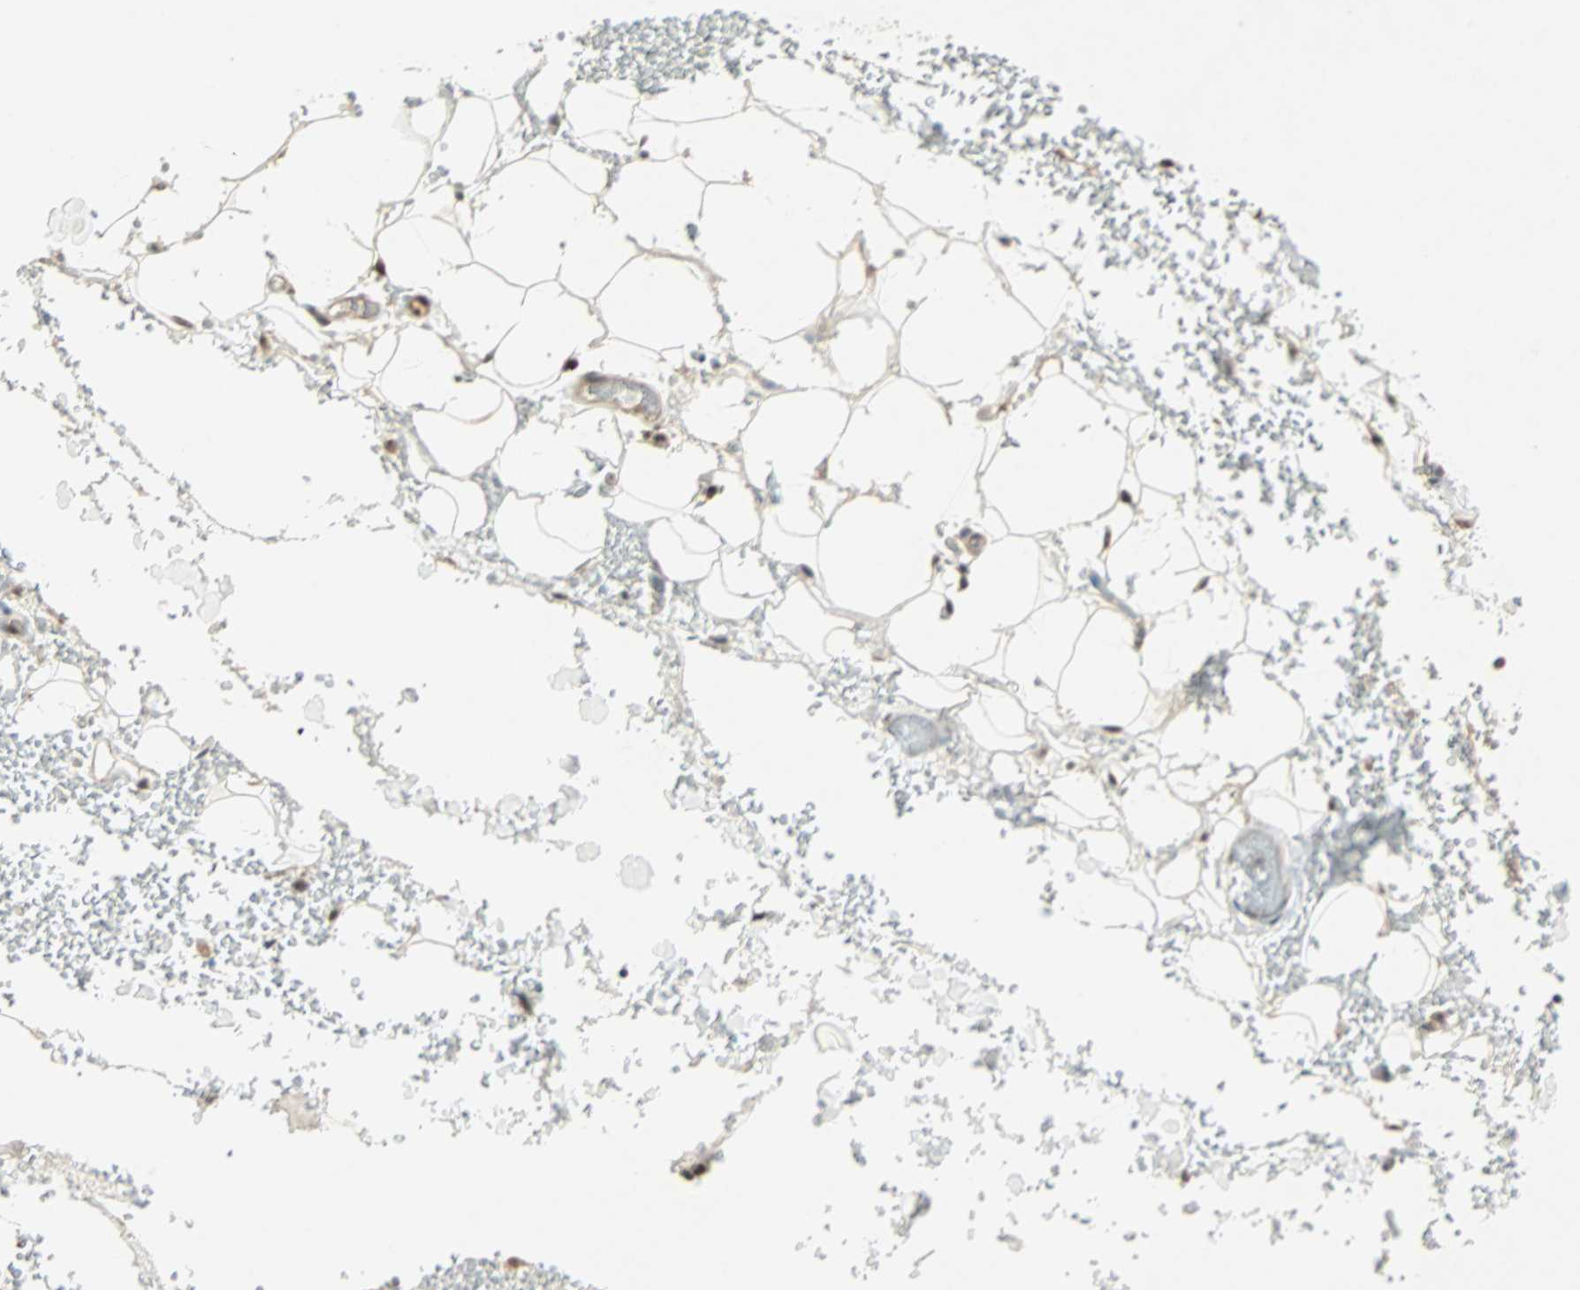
{"staining": {"intensity": "moderate", "quantity": ">75%", "location": "cytoplasmic/membranous,nuclear"}, "tissue": "adipose tissue", "cell_type": "Adipocytes", "image_type": "normal", "snomed": [{"axis": "morphology", "description": "Normal tissue, NOS"}, {"axis": "morphology", "description": "Inflammation, NOS"}, {"axis": "topography", "description": "Breast"}], "caption": "The micrograph demonstrates immunohistochemical staining of unremarkable adipose tissue. There is moderate cytoplasmic/membranous,nuclear staining is seen in approximately >75% of adipocytes.", "gene": "ZNF701", "patient": {"sex": "female", "age": 65}}